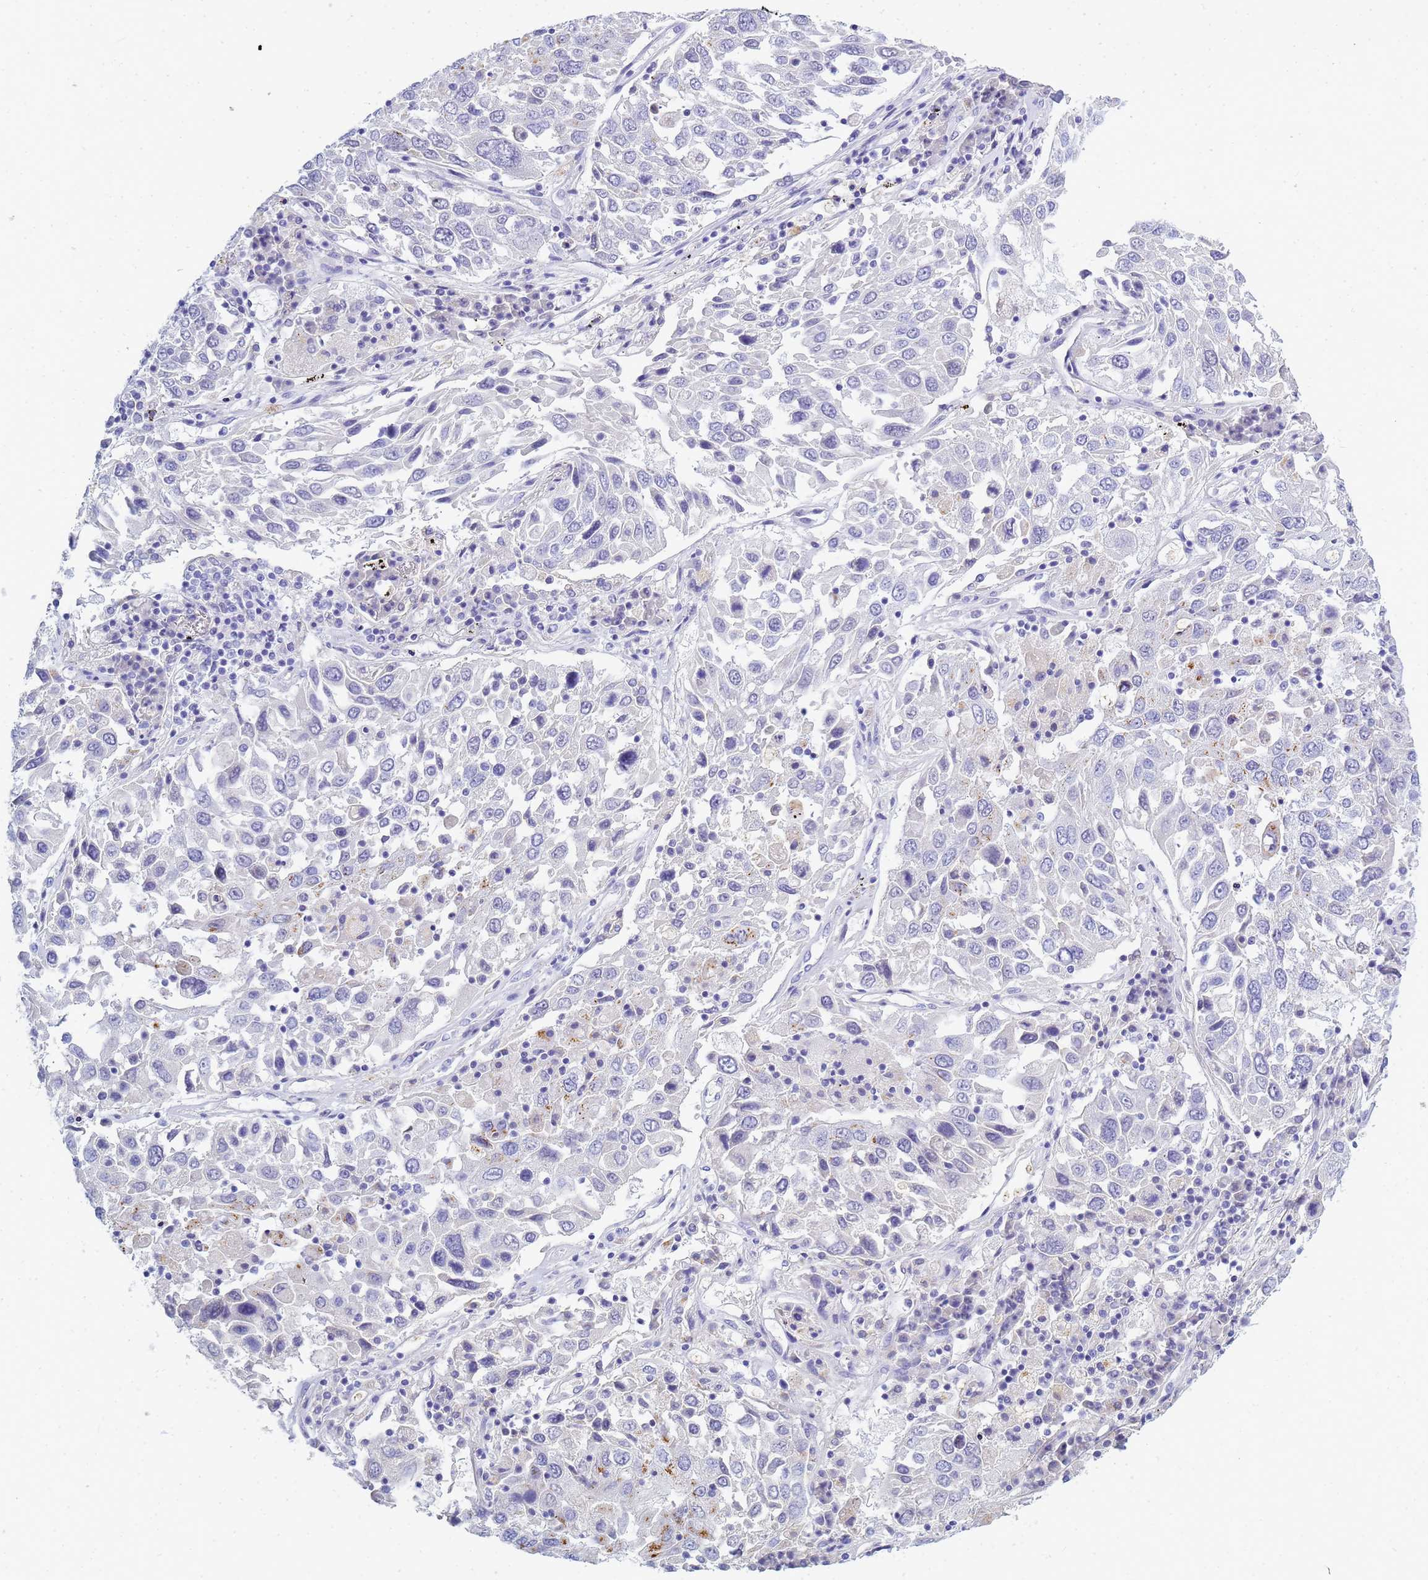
{"staining": {"intensity": "negative", "quantity": "none", "location": "none"}, "tissue": "lung cancer", "cell_type": "Tumor cells", "image_type": "cancer", "snomed": [{"axis": "morphology", "description": "Squamous cell carcinoma, NOS"}, {"axis": "topography", "description": "Lung"}], "caption": "Lung squamous cell carcinoma was stained to show a protein in brown. There is no significant positivity in tumor cells.", "gene": "B3GNT8", "patient": {"sex": "male", "age": 65}}